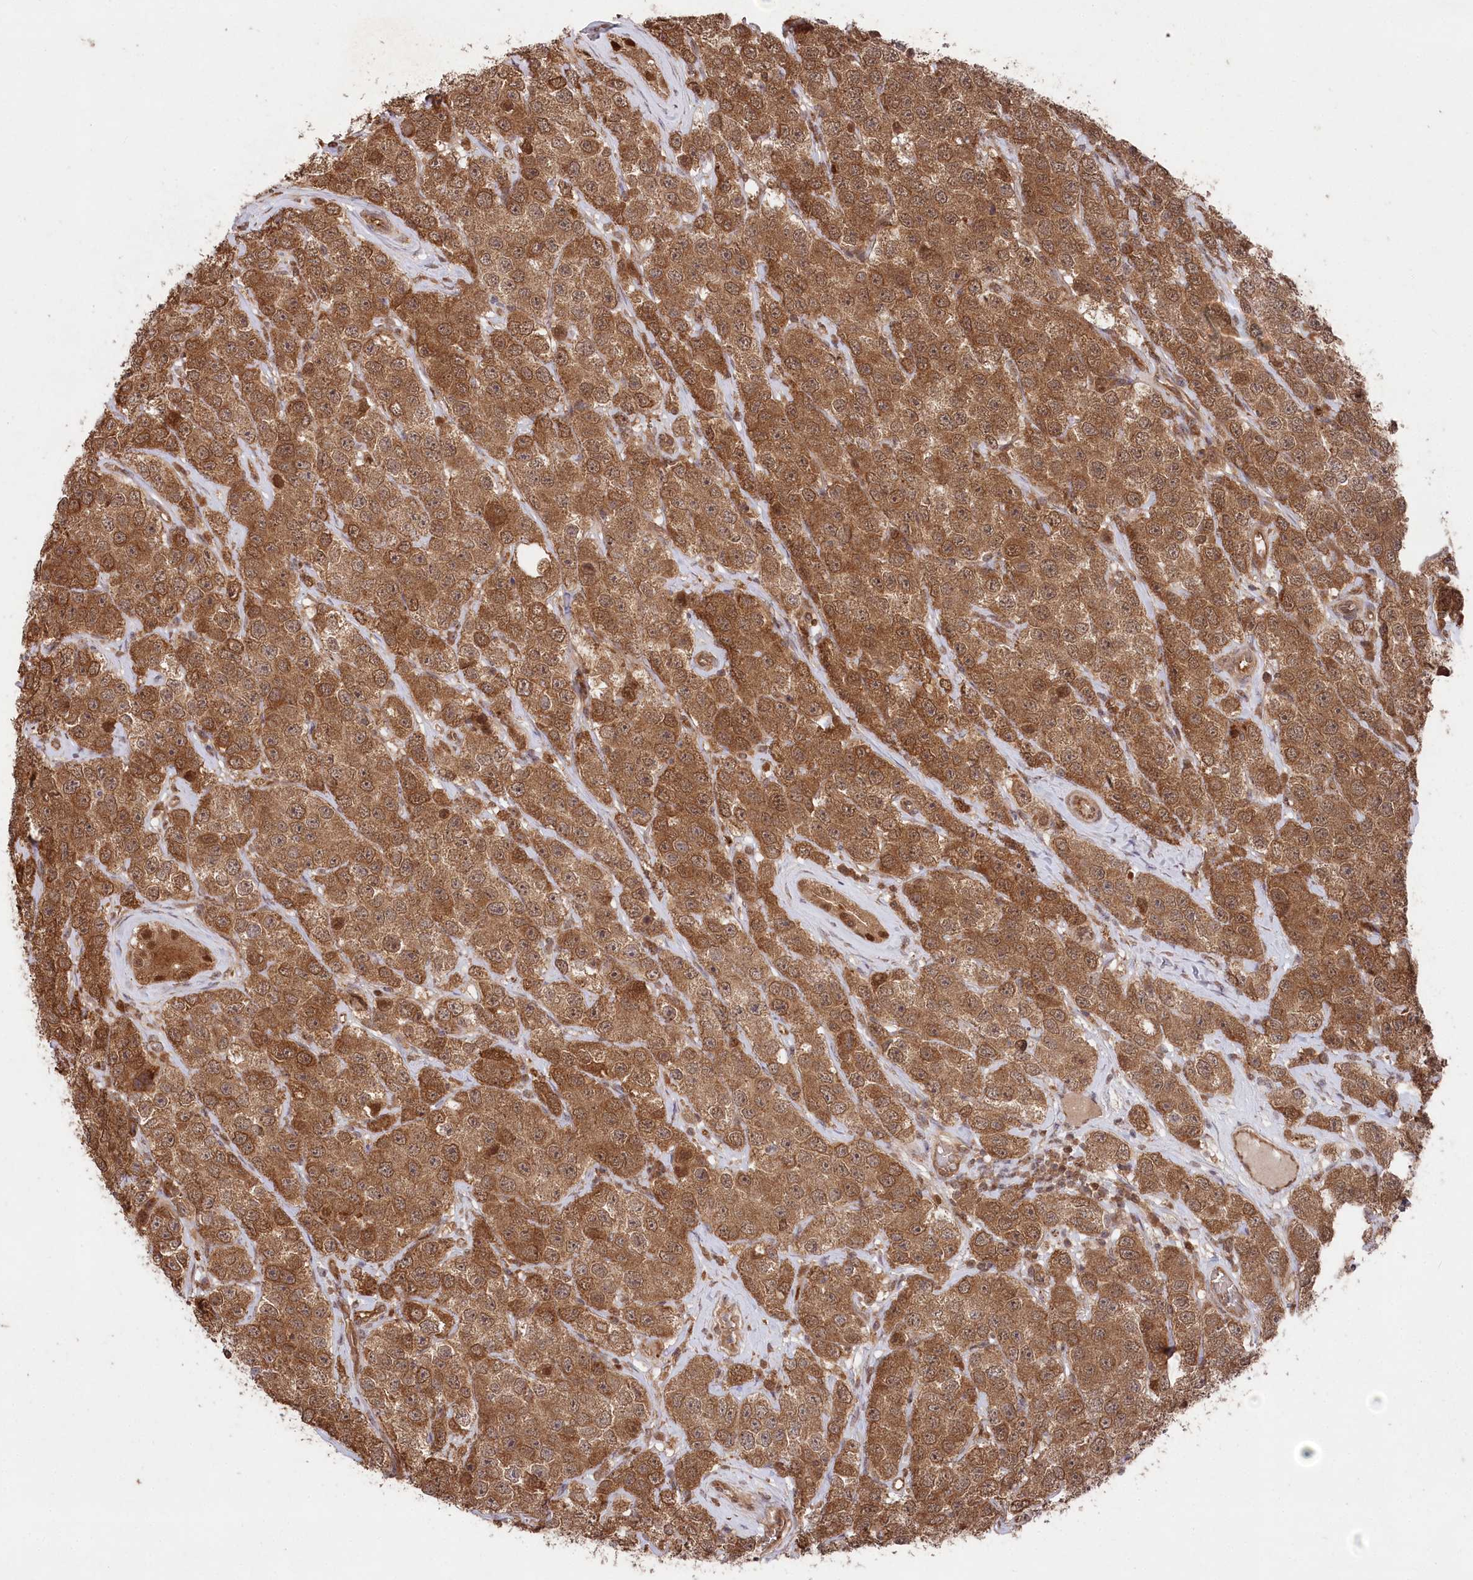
{"staining": {"intensity": "strong", "quantity": ">75%", "location": "cytoplasmic/membranous"}, "tissue": "testis cancer", "cell_type": "Tumor cells", "image_type": "cancer", "snomed": [{"axis": "morphology", "description": "Seminoma, NOS"}, {"axis": "topography", "description": "Testis"}], "caption": "IHC staining of testis seminoma, which shows high levels of strong cytoplasmic/membranous expression in approximately >75% of tumor cells indicating strong cytoplasmic/membranous protein expression. The staining was performed using DAB (brown) for protein detection and nuclei were counterstained in hematoxylin (blue).", "gene": "PSMA1", "patient": {"sex": "male", "age": 28}}